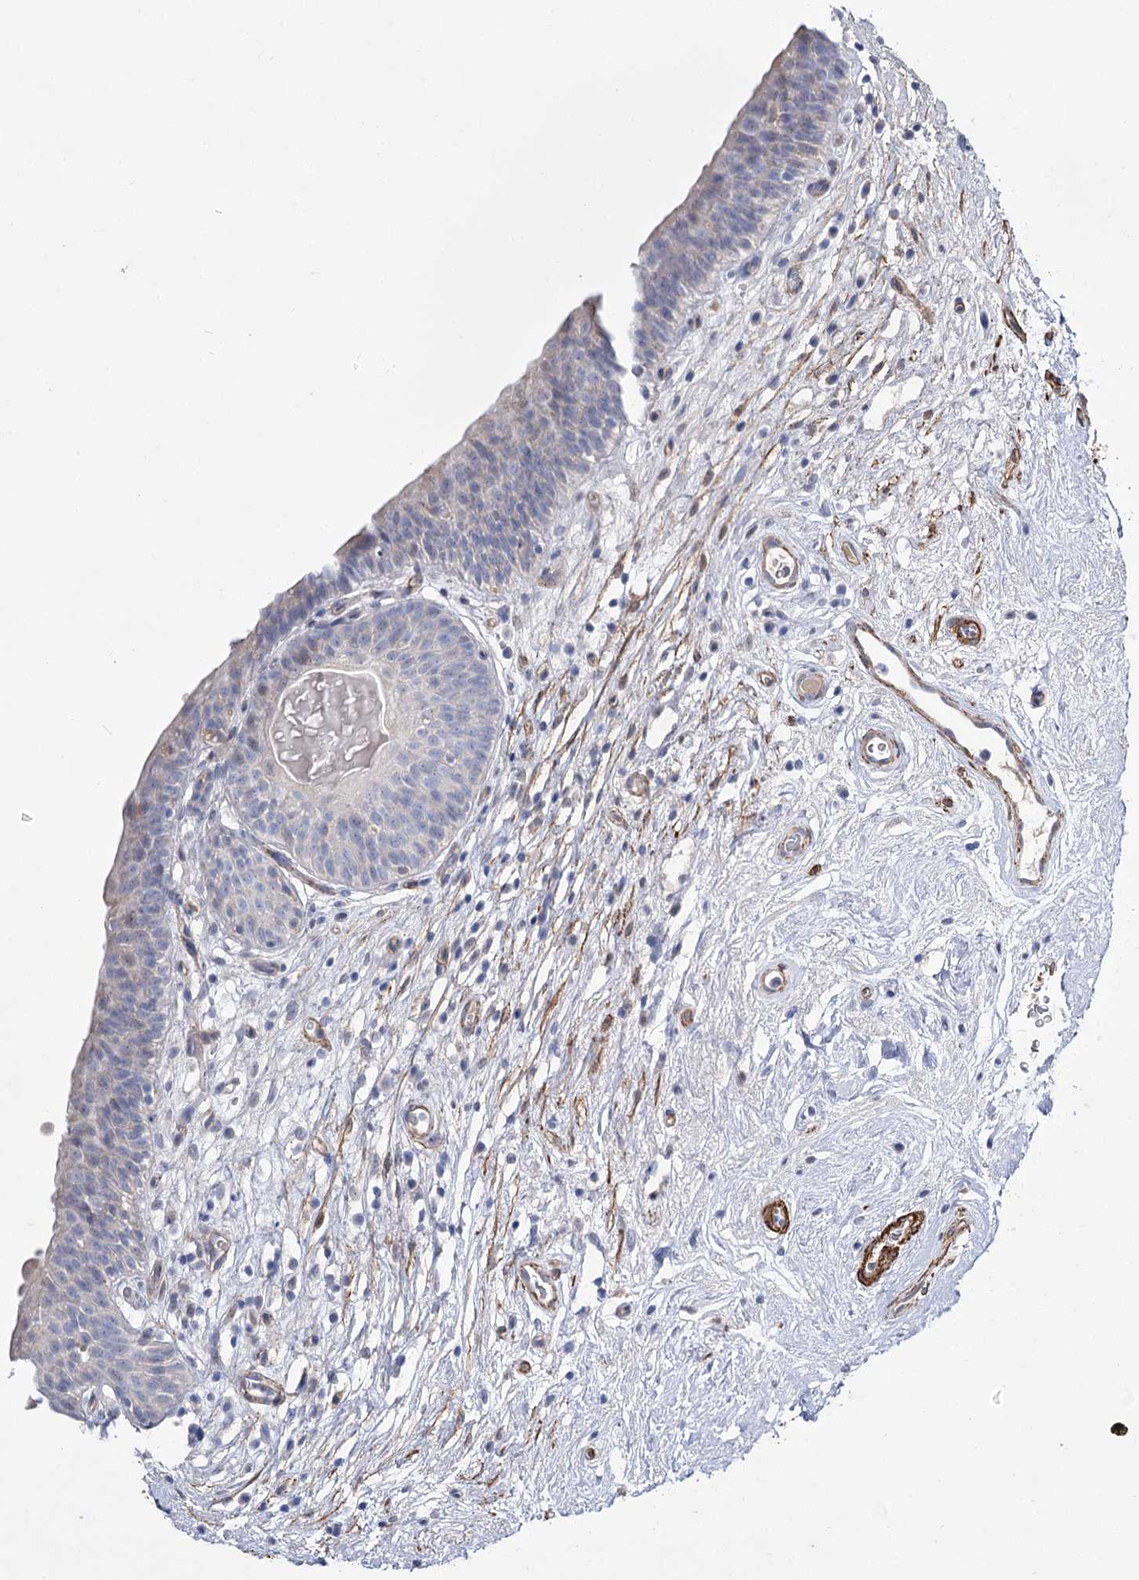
{"staining": {"intensity": "negative", "quantity": "none", "location": "none"}, "tissue": "urinary bladder", "cell_type": "Urothelial cells", "image_type": "normal", "snomed": [{"axis": "morphology", "description": "Normal tissue, NOS"}, {"axis": "topography", "description": "Urinary bladder"}], "caption": "Urothelial cells show no significant protein staining in benign urinary bladder. (Stains: DAB immunohistochemistry (IHC) with hematoxylin counter stain, Microscopy: brightfield microscopy at high magnification).", "gene": "WASHC3", "patient": {"sex": "male", "age": 83}}